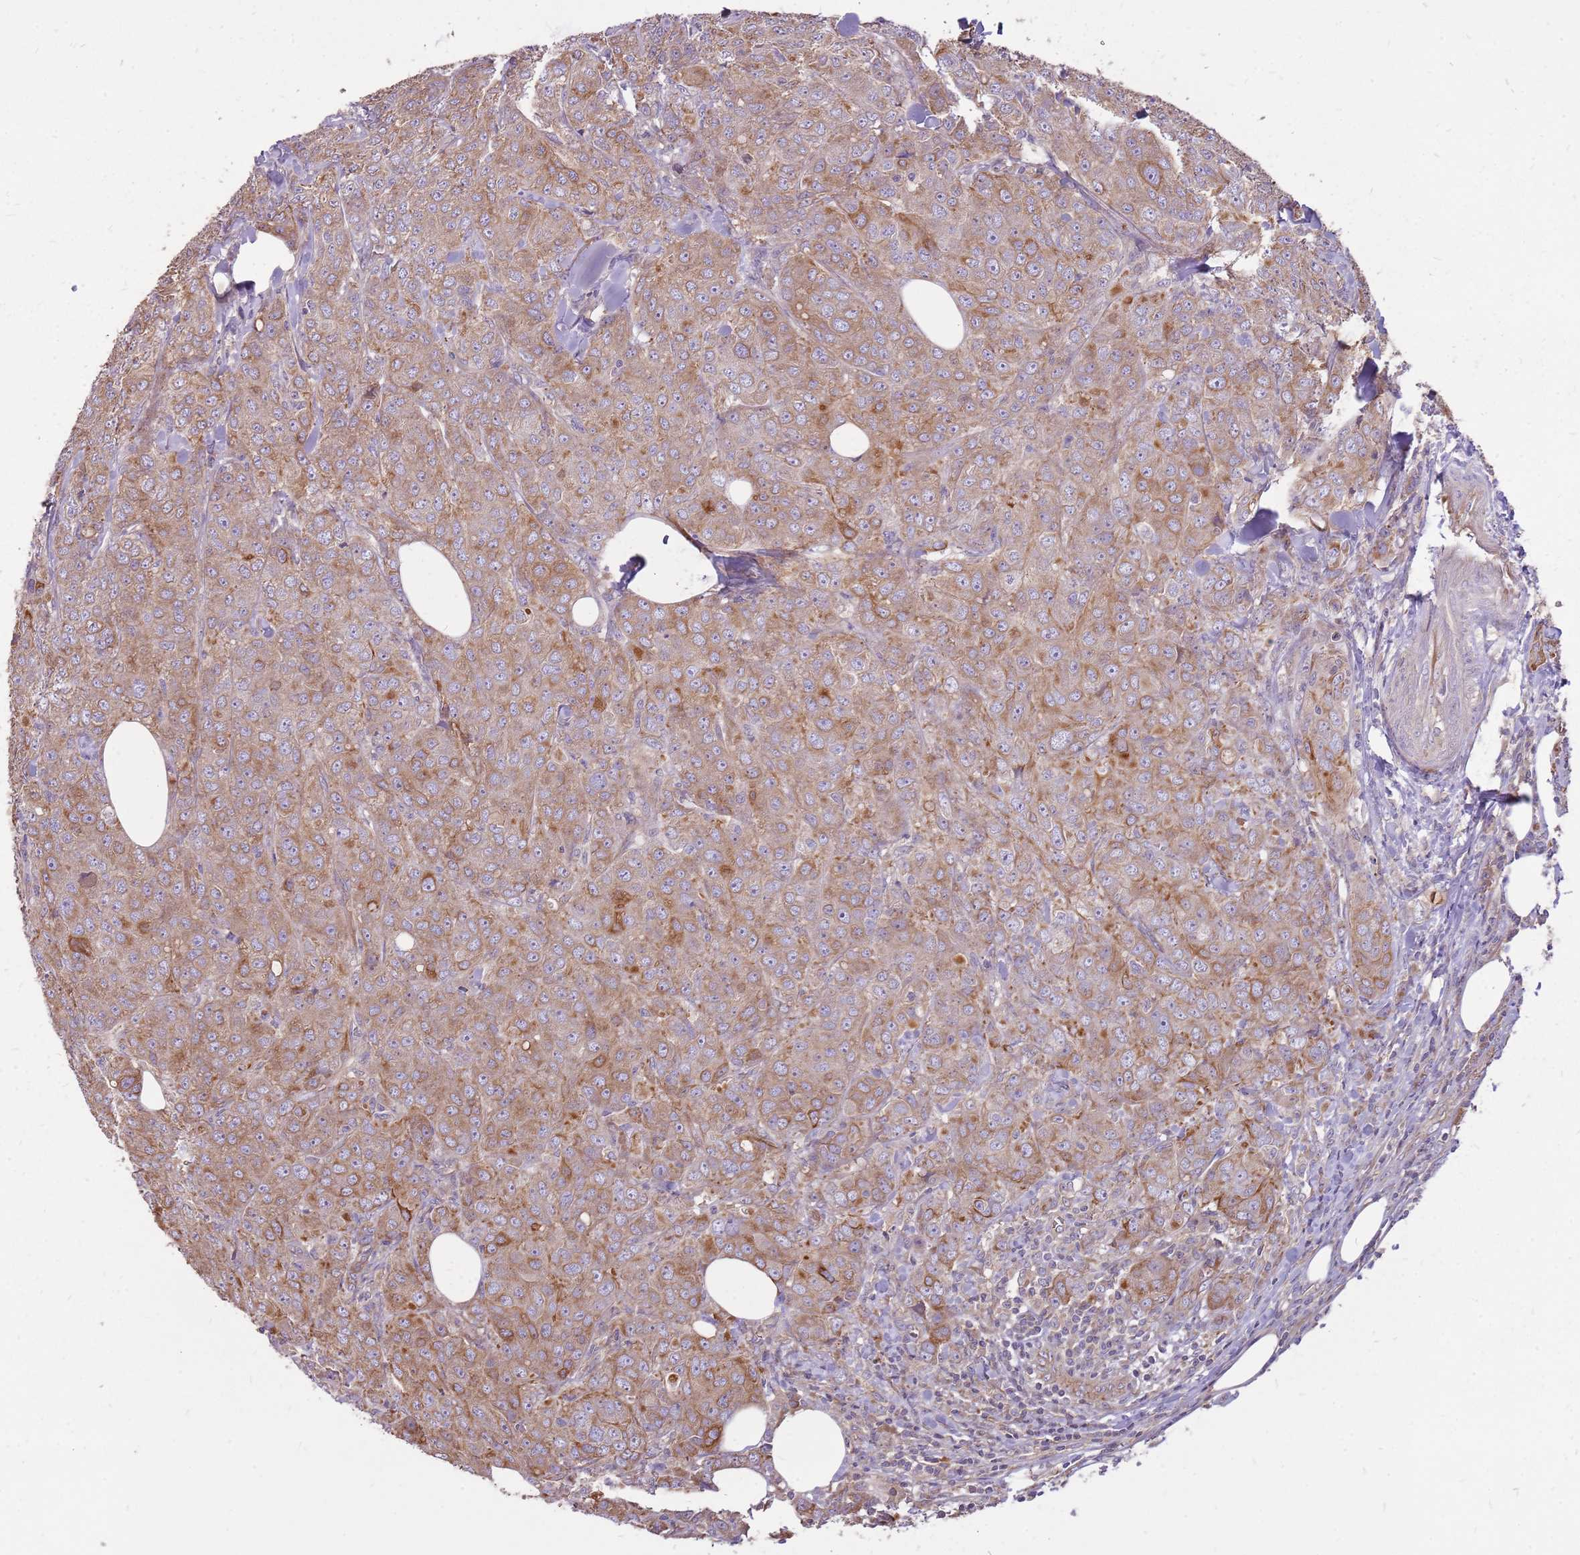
{"staining": {"intensity": "moderate", "quantity": ">75%", "location": "cytoplasmic/membranous"}, "tissue": "breast cancer", "cell_type": "Tumor cells", "image_type": "cancer", "snomed": [{"axis": "morphology", "description": "Duct carcinoma"}, {"axis": "topography", "description": "Breast"}], "caption": "Human breast cancer stained for a protein (brown) reveals moderate cytoplasmic/membranous positive expression in approximately >75% of tumor cells.", "gene": "WASHC4", "patient": {"sex": "female", "age": 43}}